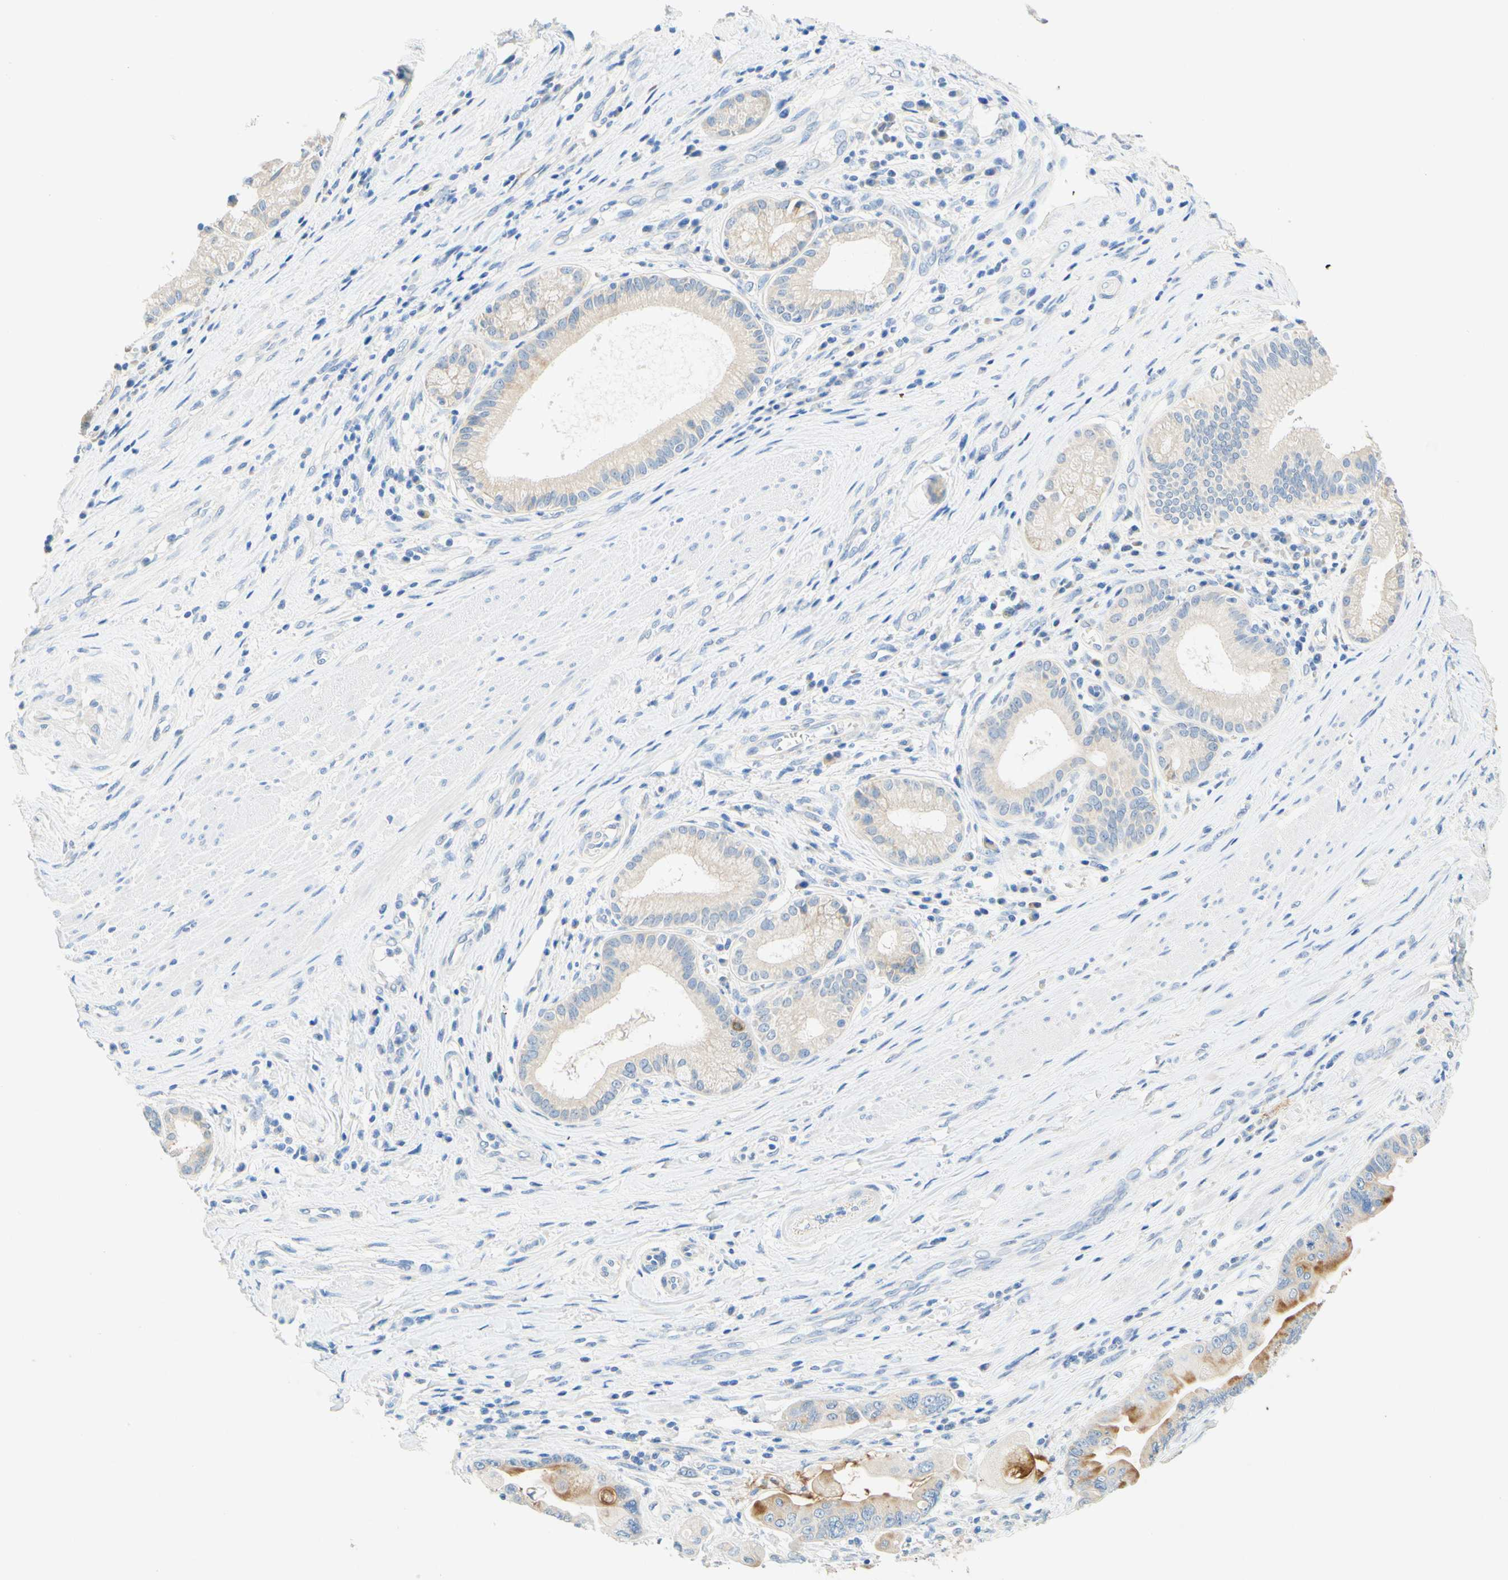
{"staining": {"intensity": "weak", "quantity": "25%-75%", "location": "cytoplasmic/membranous"}, "tissue": "pancreatic cancer", "cell_type": "Tumor cells", "image_type": "cancer", "snomed": [{"axis": "morphology", "description": "Adenocarcinoma, NOS"}, {"axis": "topography", "description": "Pancreas"}], "caption": "Approximately 25%-75% of tumor cells in adenocarcinoma (pancreatic) show weak cytoplasmic/membranous protein staining as visualized by brown immunohistochemical staining.", "gene": "SLC46A1", "patient": {"sex": "female", "age": 75}}